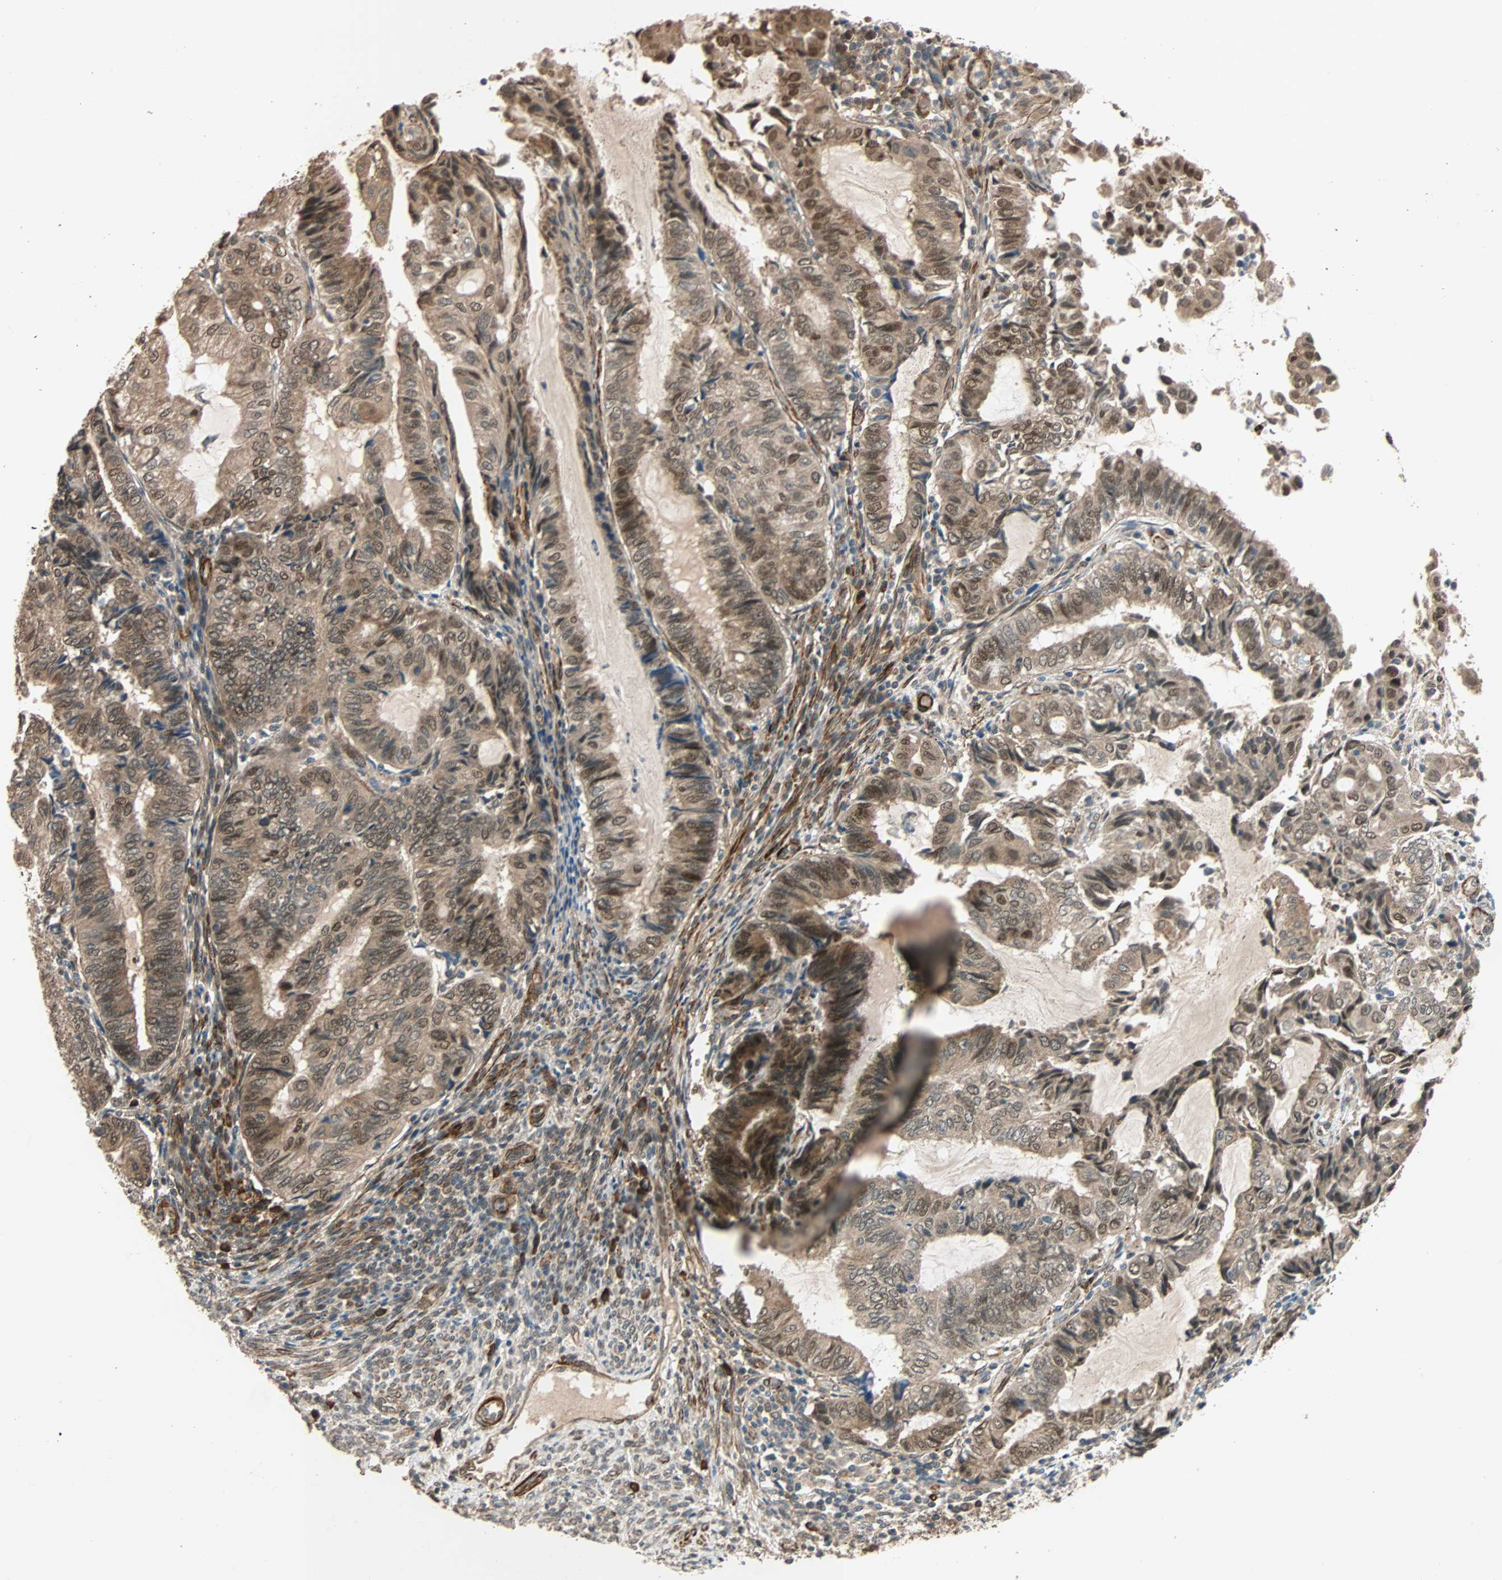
{"staining": {"intensity": "moderate", "quantity": "25%-75%", "location": "cytoplasmic/membranous,nuclear"}, "tissue": "endometrial cancer", "cell_type": "Tumor cells", "image_type": "cancer", "snomed": [{"axis": "morphology", "description": "Adenocarcinoma, NOS"}, {"axis": "topography", "description": "Uterus"}, {"axis": "topography", "description": "Endometrium"}], "caption": "Endometrial adenocarcinoma stained with immunohistochemistry shows moderate cytoplasmic/membranous and nuclear staining in approximately 25%-75% of tumor cells.", "gene": "QSER1", "patient": {"sex": "female", "age": 70}}